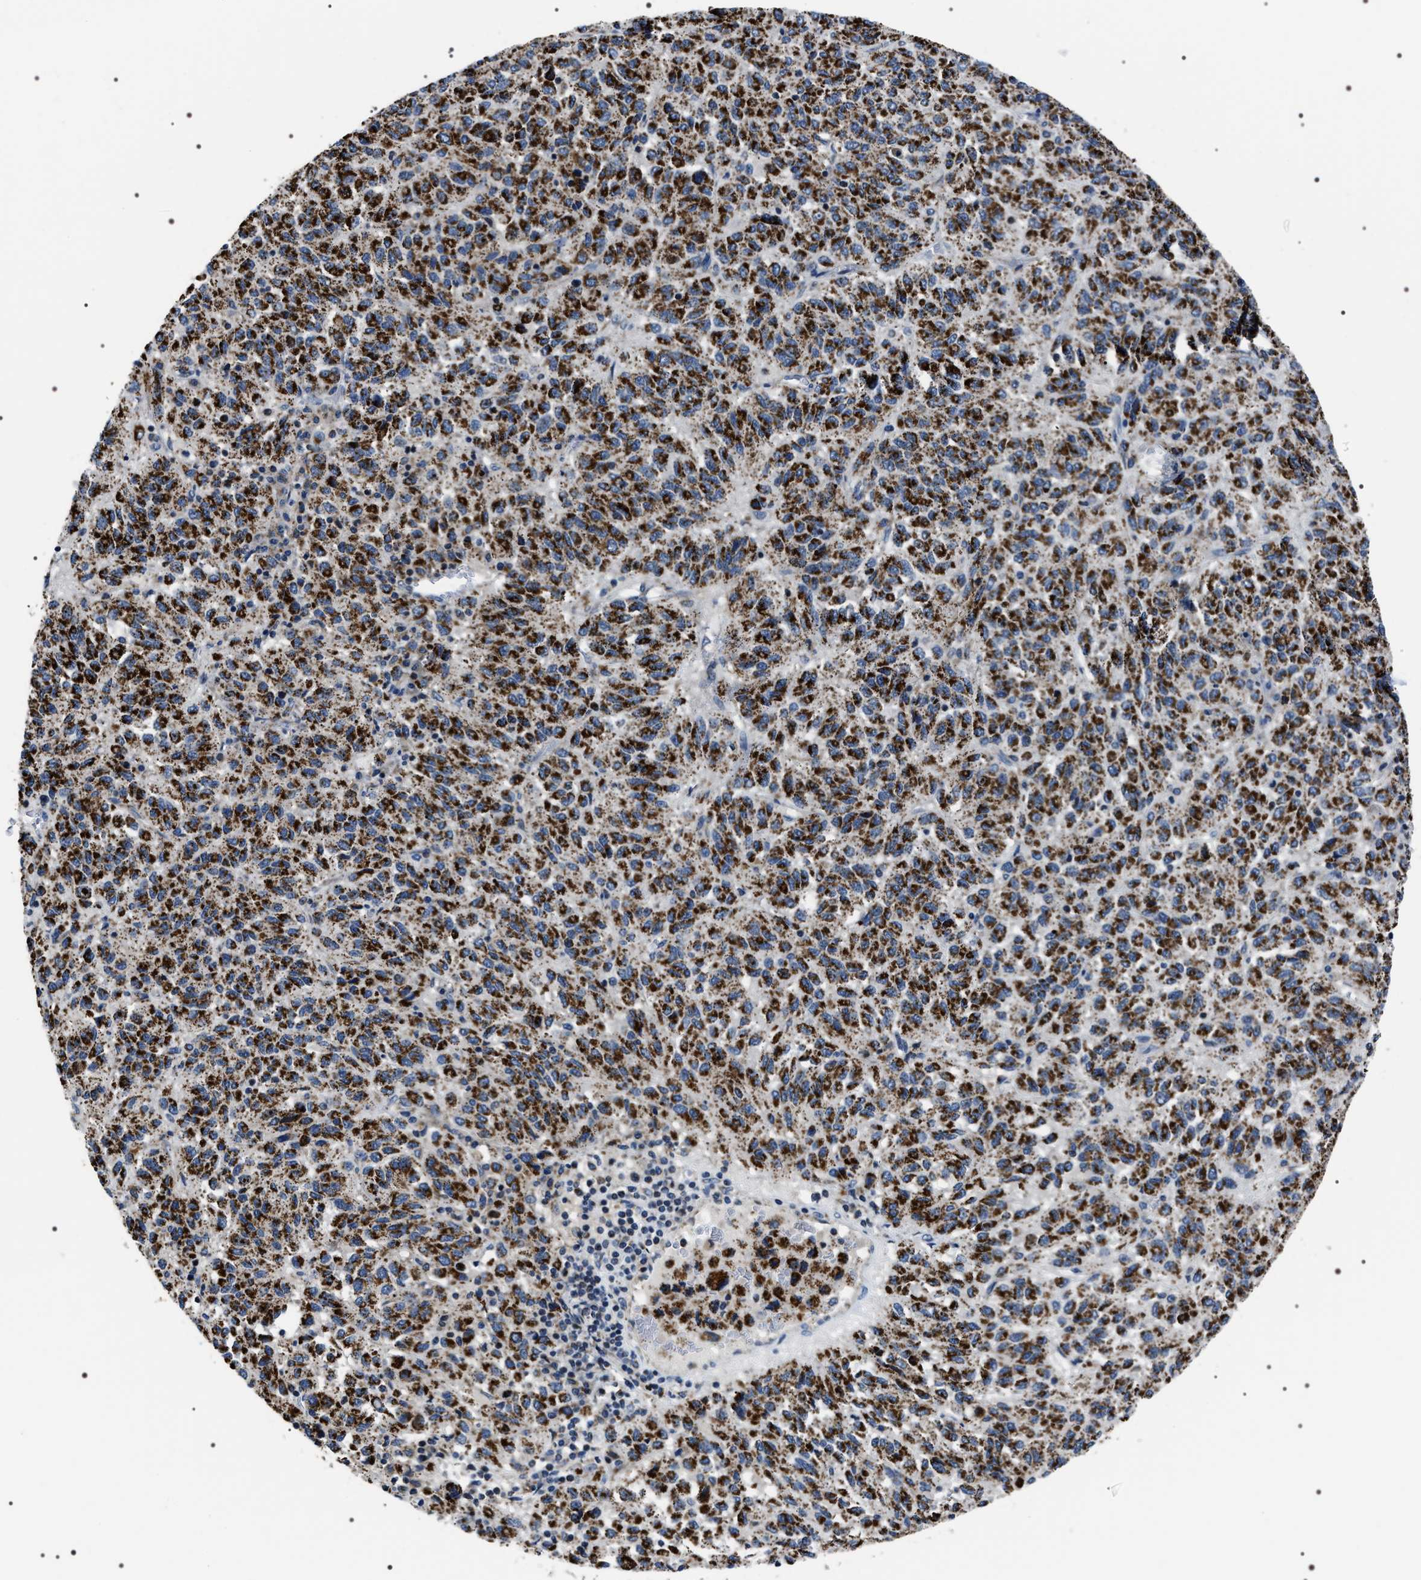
{"staining": {"intensity": "strong", "quantity": ">75%", "location": "cytoplasmic/membranous"}, "tissue": "melanoma", "cell_type": "Tumor cells", "image_type": "cancer", "snomed": [{"axis": "morphology", "description": "Malignant melanoma, Metastatic site"}, {"axis": "topography", "description": "Lung"}], "caption": "Protein analysis of melanoma tissue demonstrates strong cytoplasmic/membranous staining in approximately >75% of tumor cells.", "gene": "NTMT1", "patient": {"sex": "male", "age": 64}}